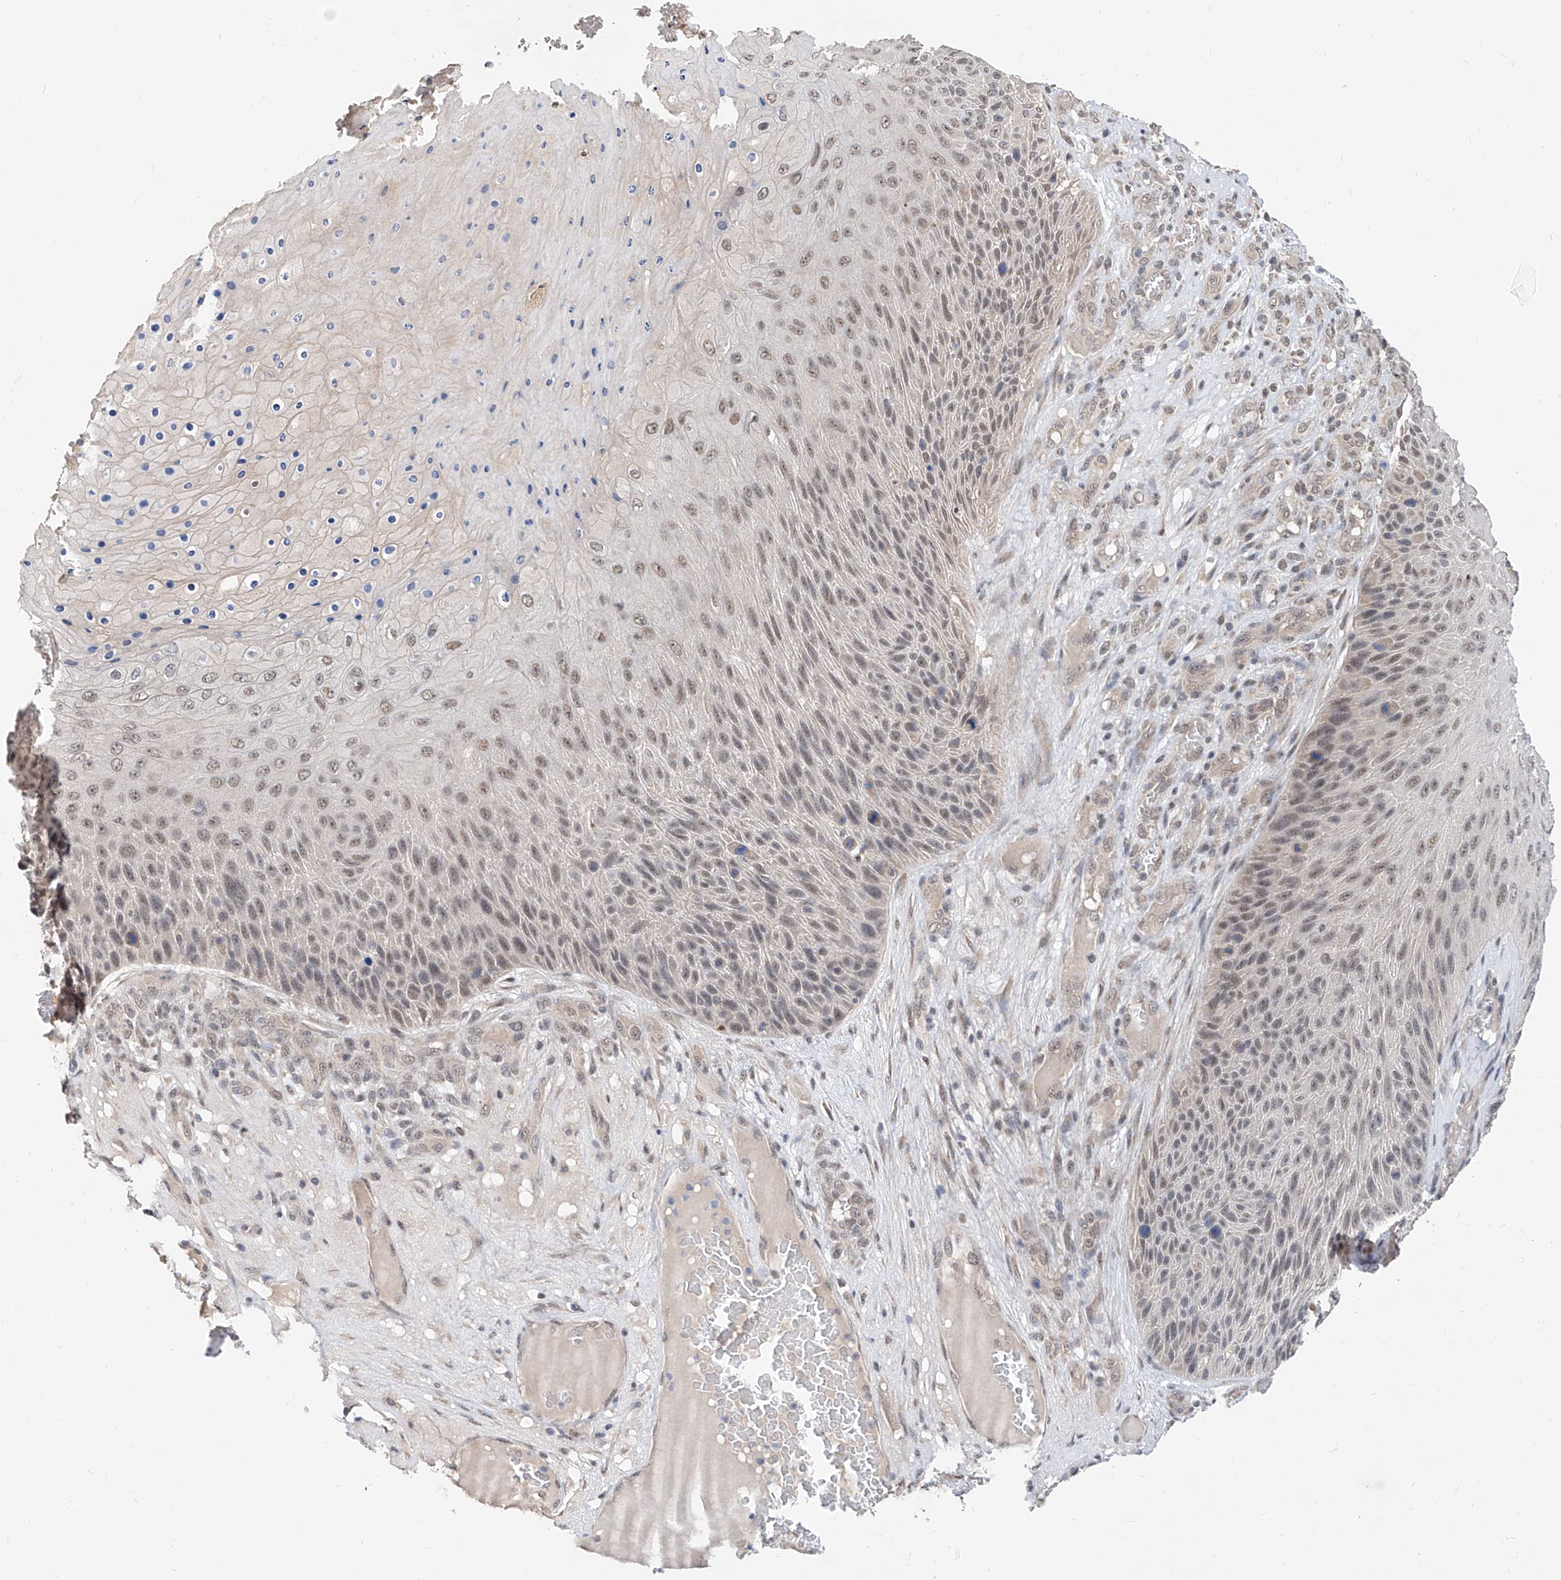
{"staining": {"intensity": "weak", "quantity": "25%-75%", "location": "nuclear"}, "tissue": "skin cancer", "cell_type": "Tumor cells", "image_type": "cancer", "snomed": [{"axis": "morphology", "description": "Squamous cell carcinoma, NOS"}, {"axis": "topography", "description": "Skin"}], "caption": "This image reveals skin cancer stained with immunohistochemistry (IHC) to label a protein in brown. The nuclear of tumor cells show weak positivity for the protein. Nuclei are counter-stained blue.", "gene": "CARMIL3", "patient": {"sex": "female", "age": 88}}